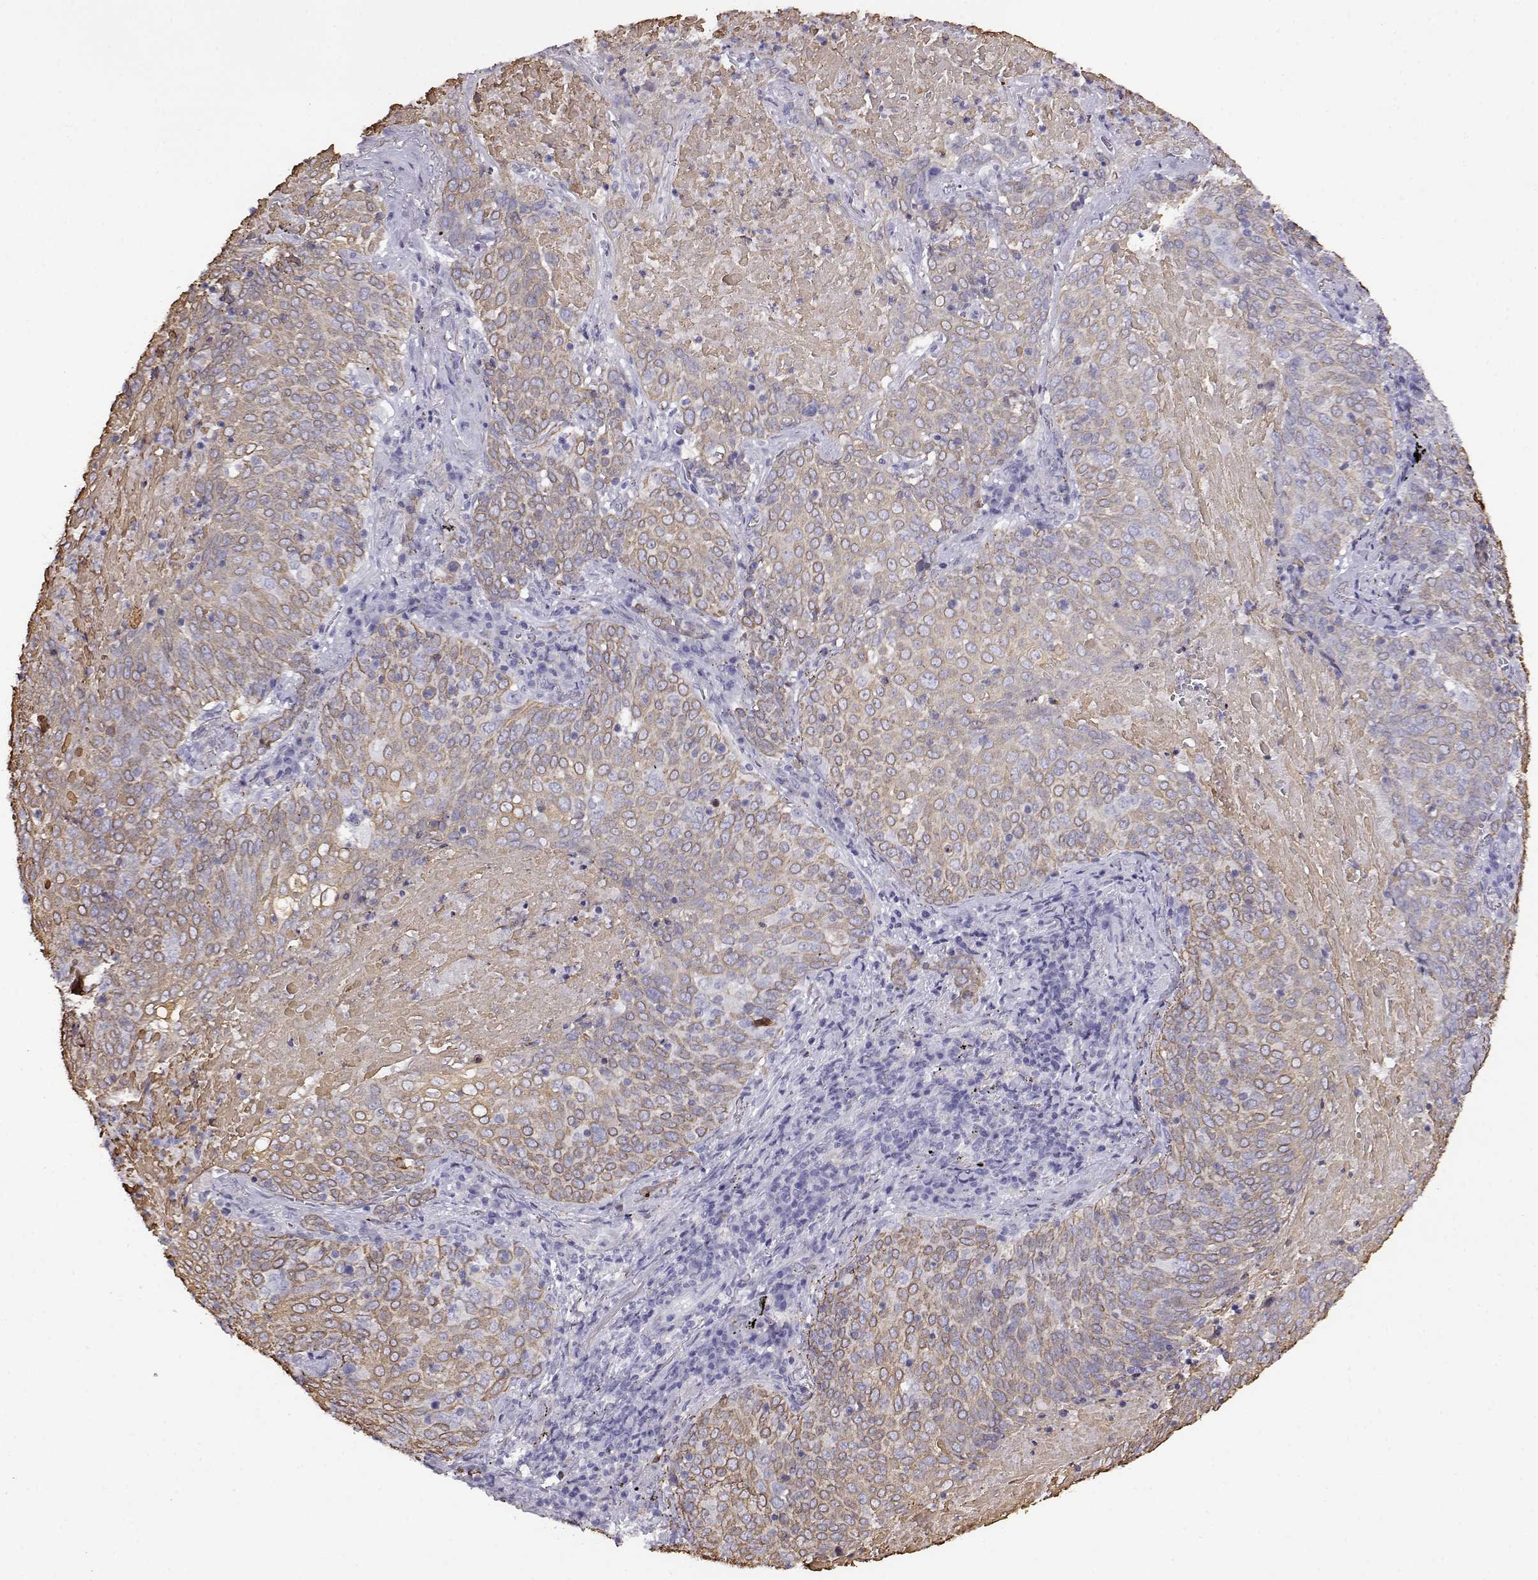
{"staining": {"intensity": "weak", "quantity": "25%-75%", "location": "cytoplasmic/membranous"}, "tissue": "lung cancer", "cell_type": "Tumor cells", "image_type": "cancer", "snomed": [{"axis": "morphology", "description": "Squamous cell carcinoma, NOS"}, {"axis": "topography", "description": "Lung"}], "caption": "Tumor cells exhibit weak cytoplasmic/membranous positivity in approximately 25%-75% of cells in squamous cell carcinoma (lung). The staining is performed using DAB (3,3'-diaminobenzidine) brown chromogen to label protein expression. The nuclei are counter-stained blue using hematoxylin.", "gene": "AKR1B1", "patient": {"sex": "male", "age": 82}}